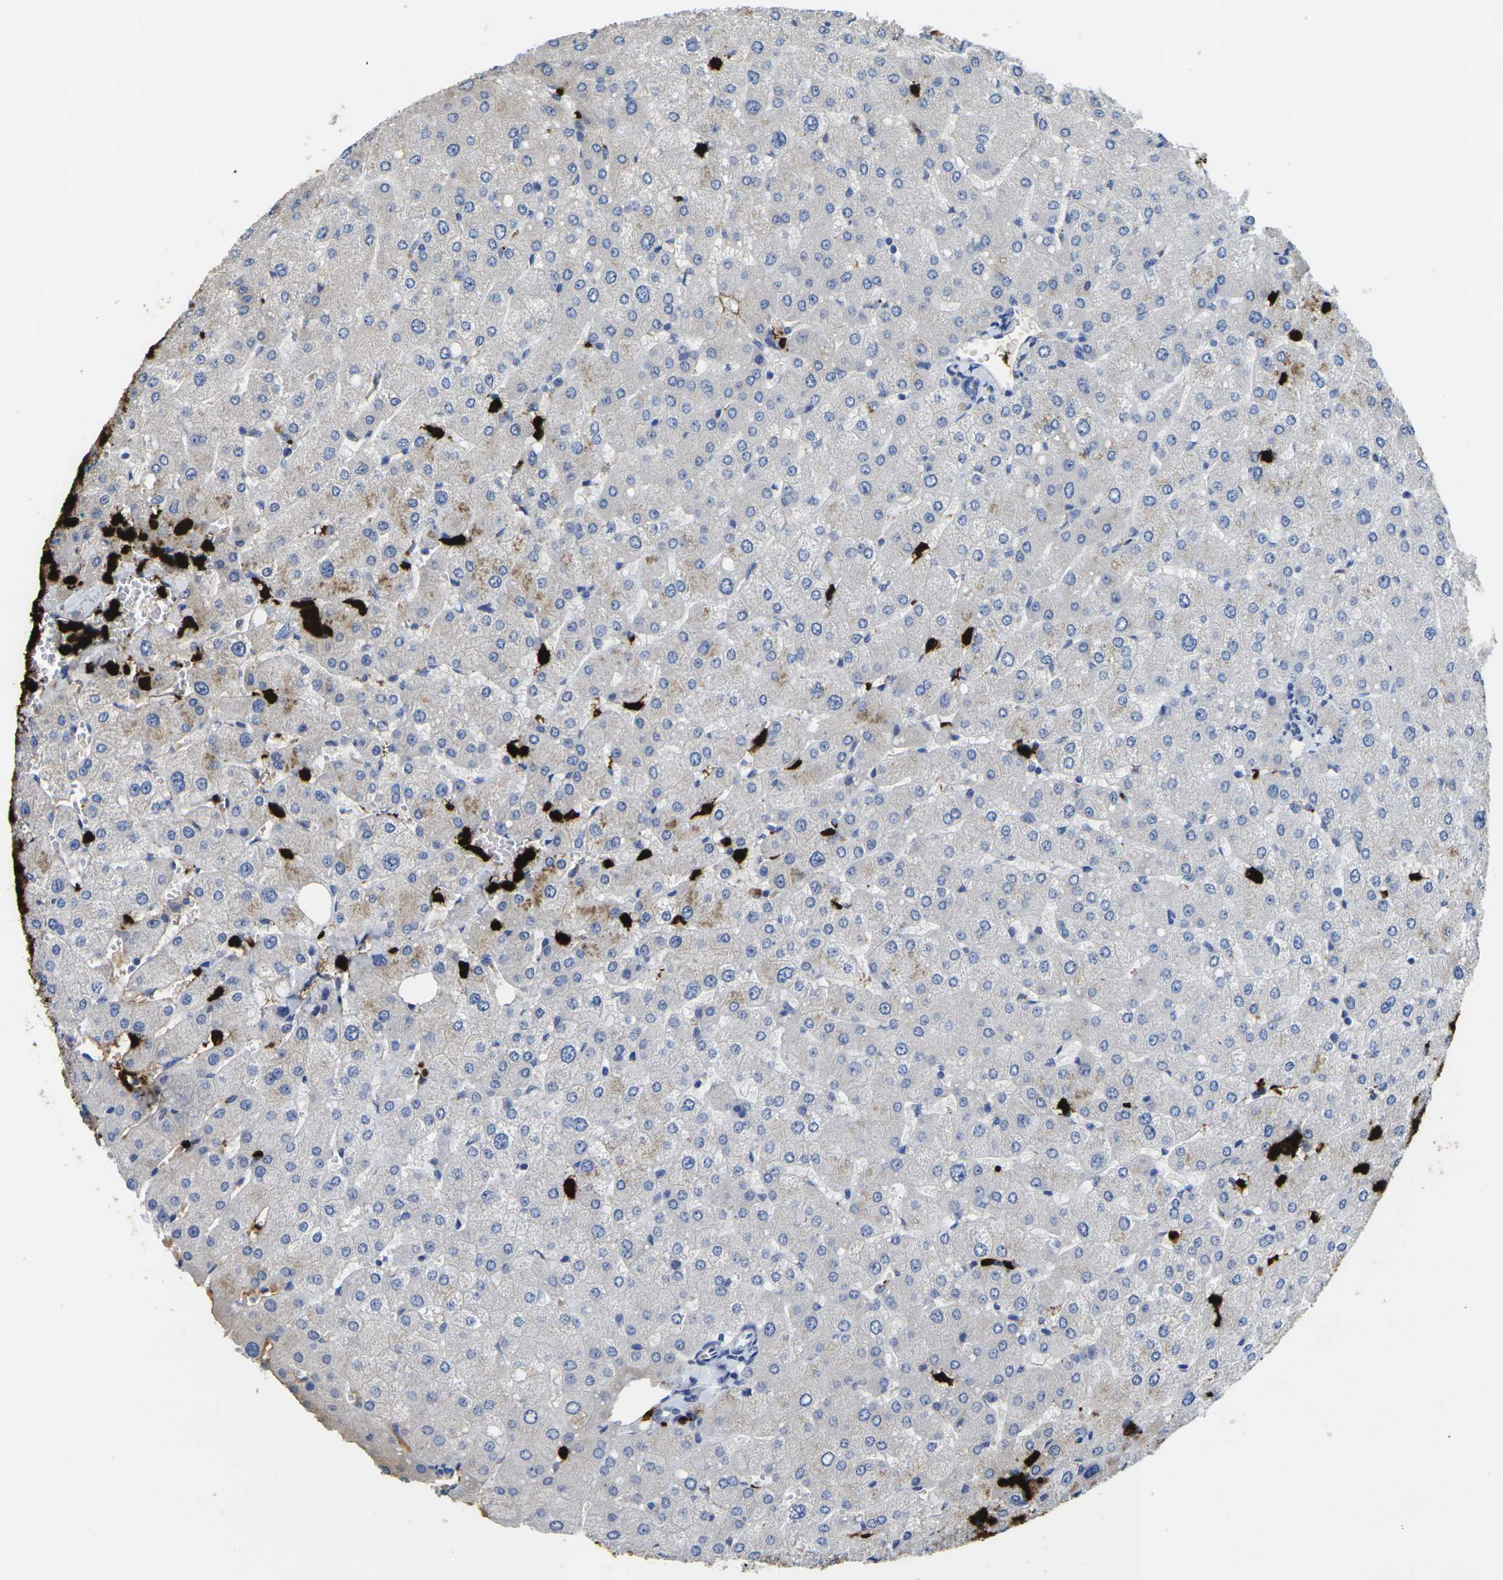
{"staining": {"intensity": "negative", "quantity": "none", "location": "none"}, "tissue": "liver", "cell_type": "Cholangiocytes", "image_type": "normal", "snomed": [{"axis": "morphology", "description": "Normal tissue, NOS"}, {"axis": "topography", "description": "Liver"}], "caption": "Immunohistochemistry of unremarkable human liver demonstrates no positivity in cholangiocytes. (IHC, brightfield microscopy, high magnification).", "gene": "S100A9", "patient": {"sex": "male", "age": 55}}